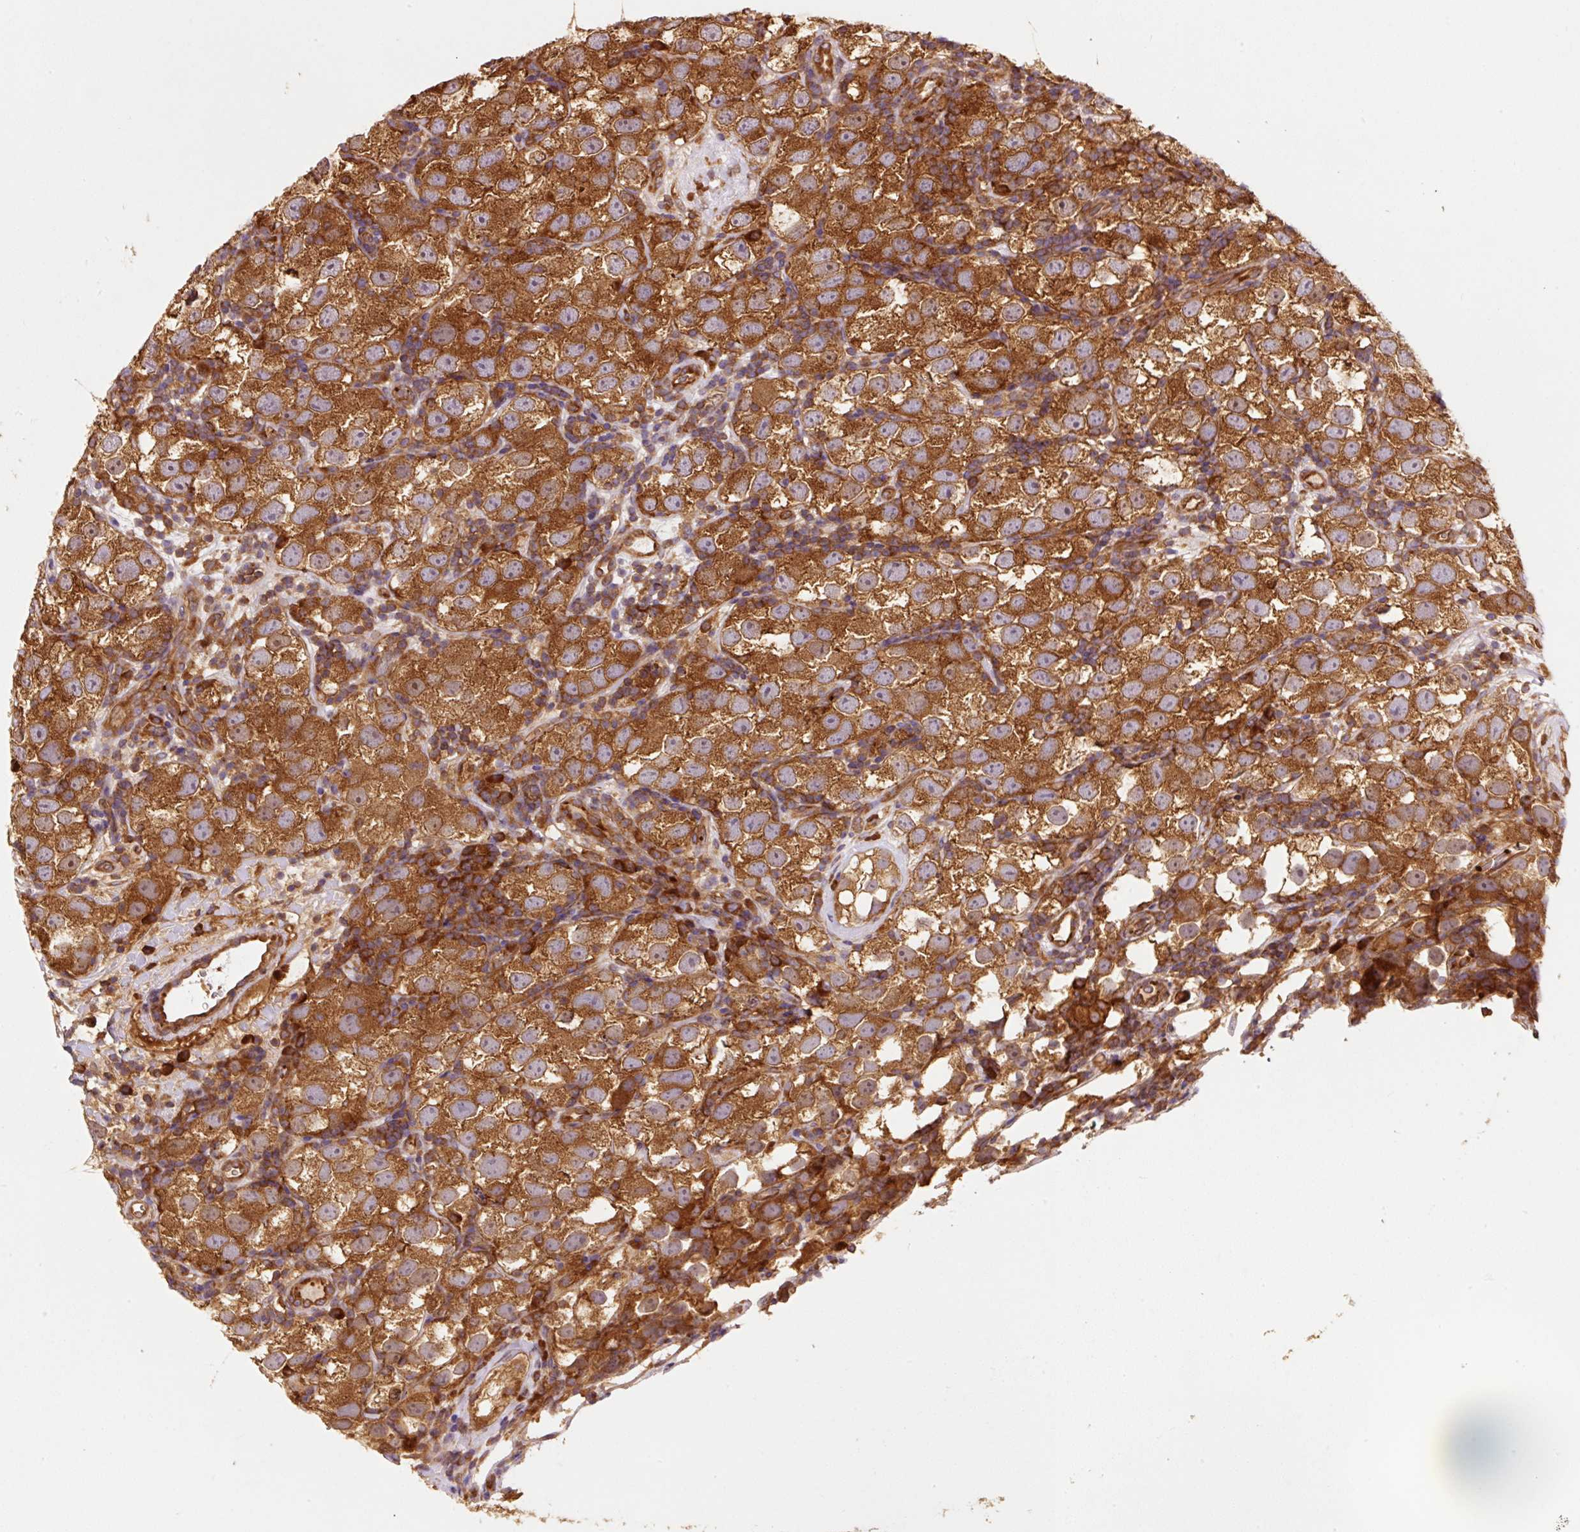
{"staining": {"intensity": "strong", "quantity": ">75%", "location": "cytoplasmic/membranous"}, "tissue": "testis cancer", "cell_type": "Tumor cells", "image_type": "cancer", "snomed": [{"axis": "morphology", "description": "Seminoma, NOS"}, {"axis": "topography", "description": "Testis"}], "caption": "Human testis cancer stained for a protein (brown) shows strong cytoplasmic/membranous positive expression in about >75% of tumor cells.", "gene": "EIF2S2", "patient": {"sex": "male", "age": 26}}